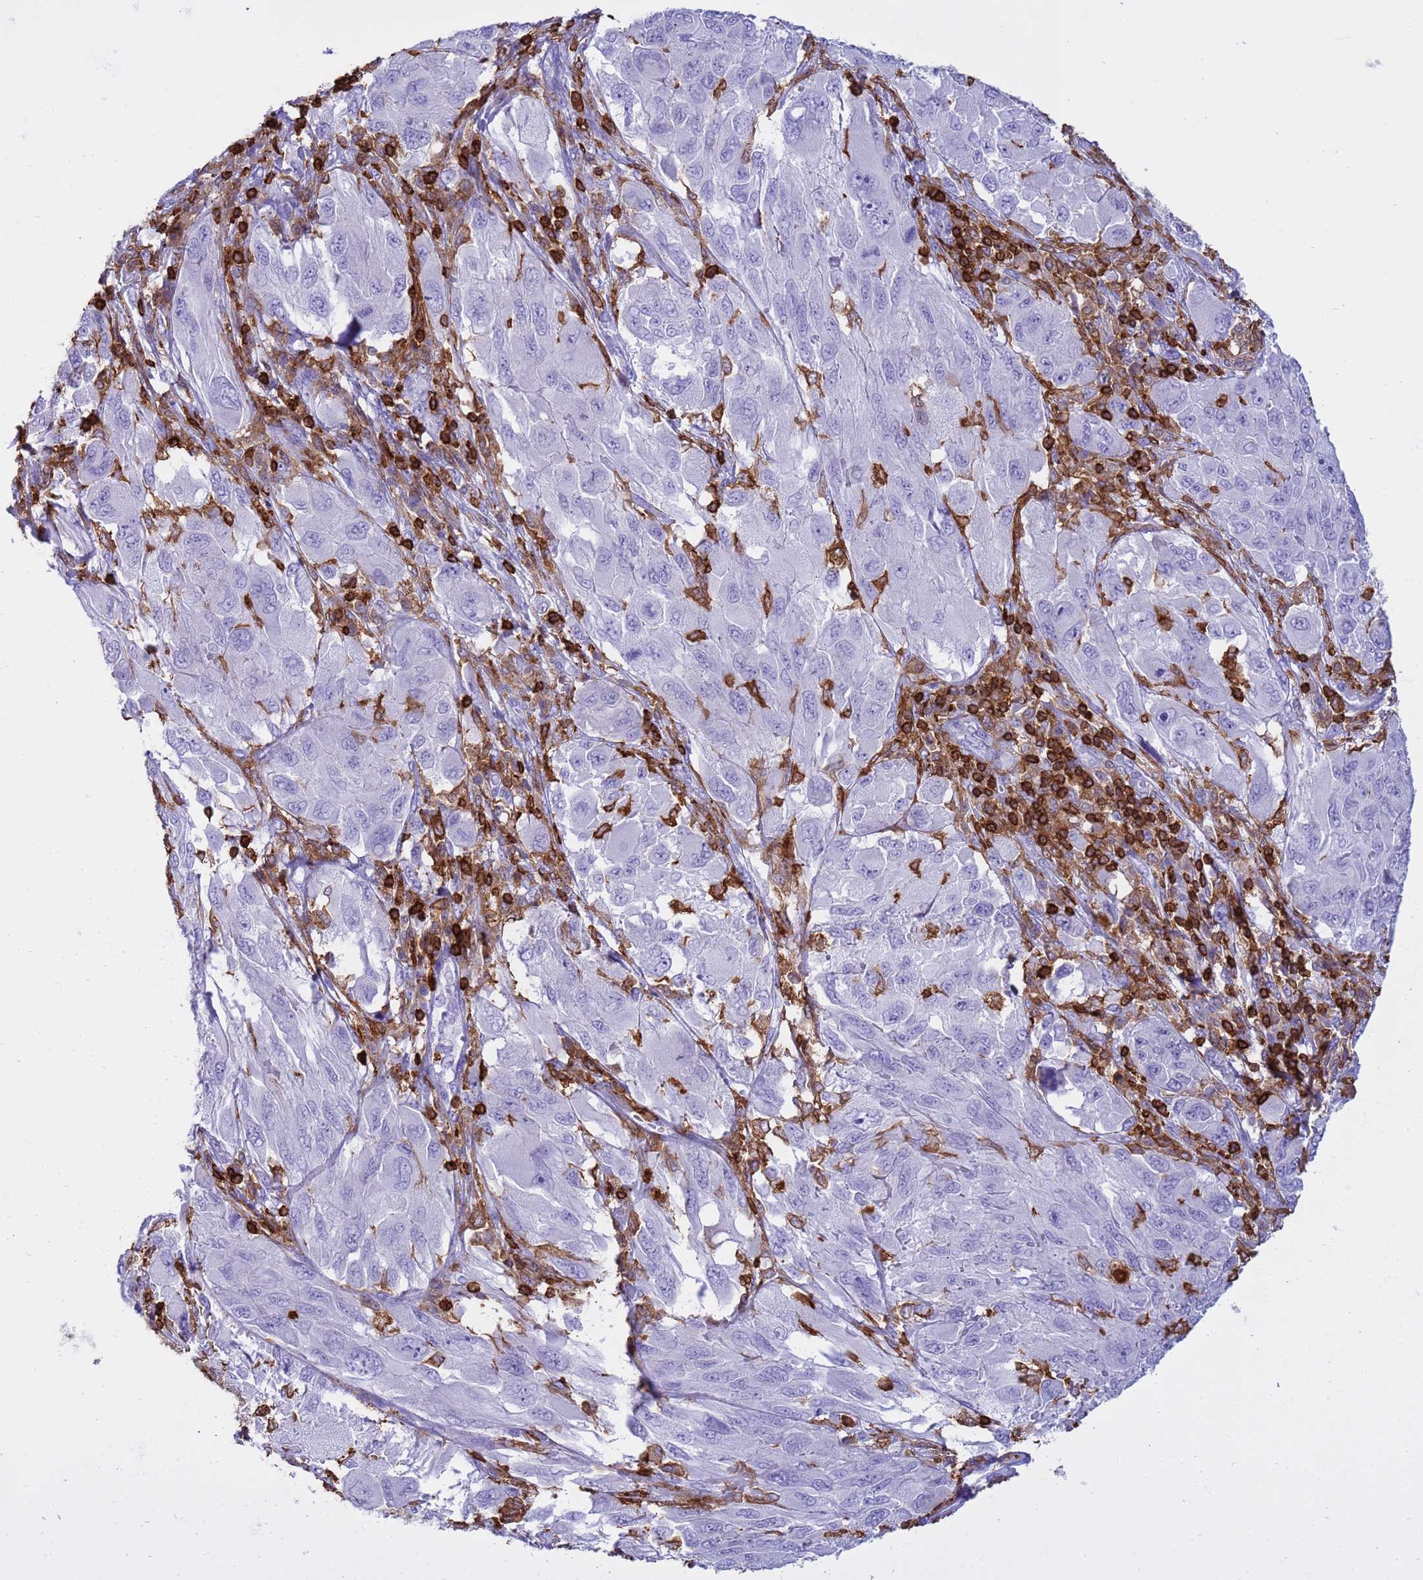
{"staining": {"intensity": "negative", "quantity": "none", "location": "none"}, "tissue": "melanoma", "cell_type": "Tumor cells", "image_type": "cancer", "snomed": [{"axis": "morphology", "description": "Malignant melanoma, NOS"}, {"axis": "topography", "description": "Skin"}], "caption": "High magnification brightfield microscopy of malignant melanoma stained with DAB (3,3'-diaminobenzidine) (brown) and counterstained with hematoxylin (blue): tumor cells show no significant positivity.", "gene": "IRF5", "patient": {"sex": "female", "age": 91}}